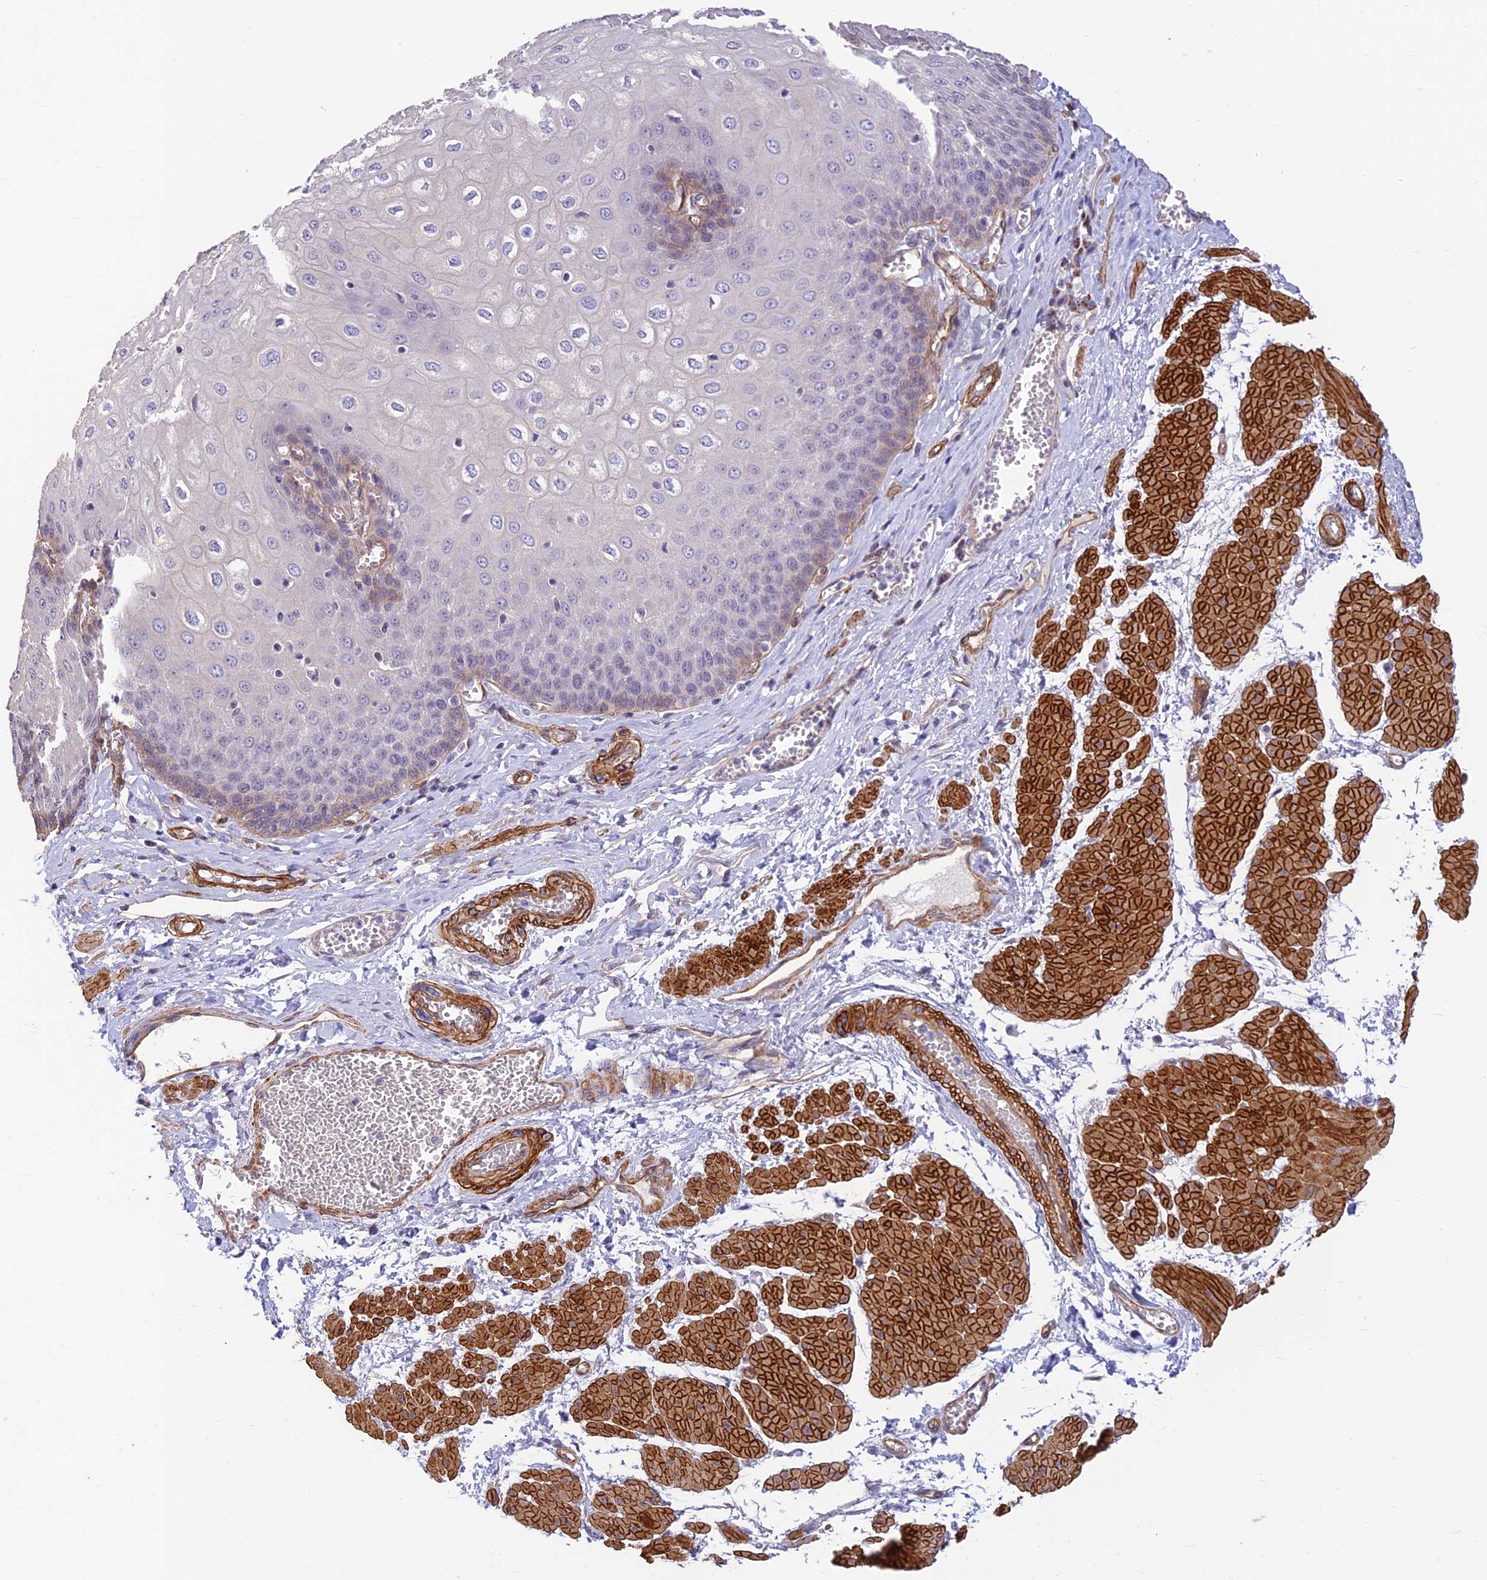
{"staining": {"intensity": "weak", "quantity": "<25%", "location": "cytoplasmic/membranous"}, "tissue": "esophagus", "cell_type": "Squamous epithelial cells", "image_type": "normal", "snomed": [{"axis": "morphology", "description": "Normal tissue, NOS"}, {"axis": "topography", "description": "Esophagus"}], "caption": "IHC of unremarkable human esophagus exhibits no positivity in squamous epithelial cells.", "gene": "ALDH1L2", "patient": {"sex": "male", "age": 60}}